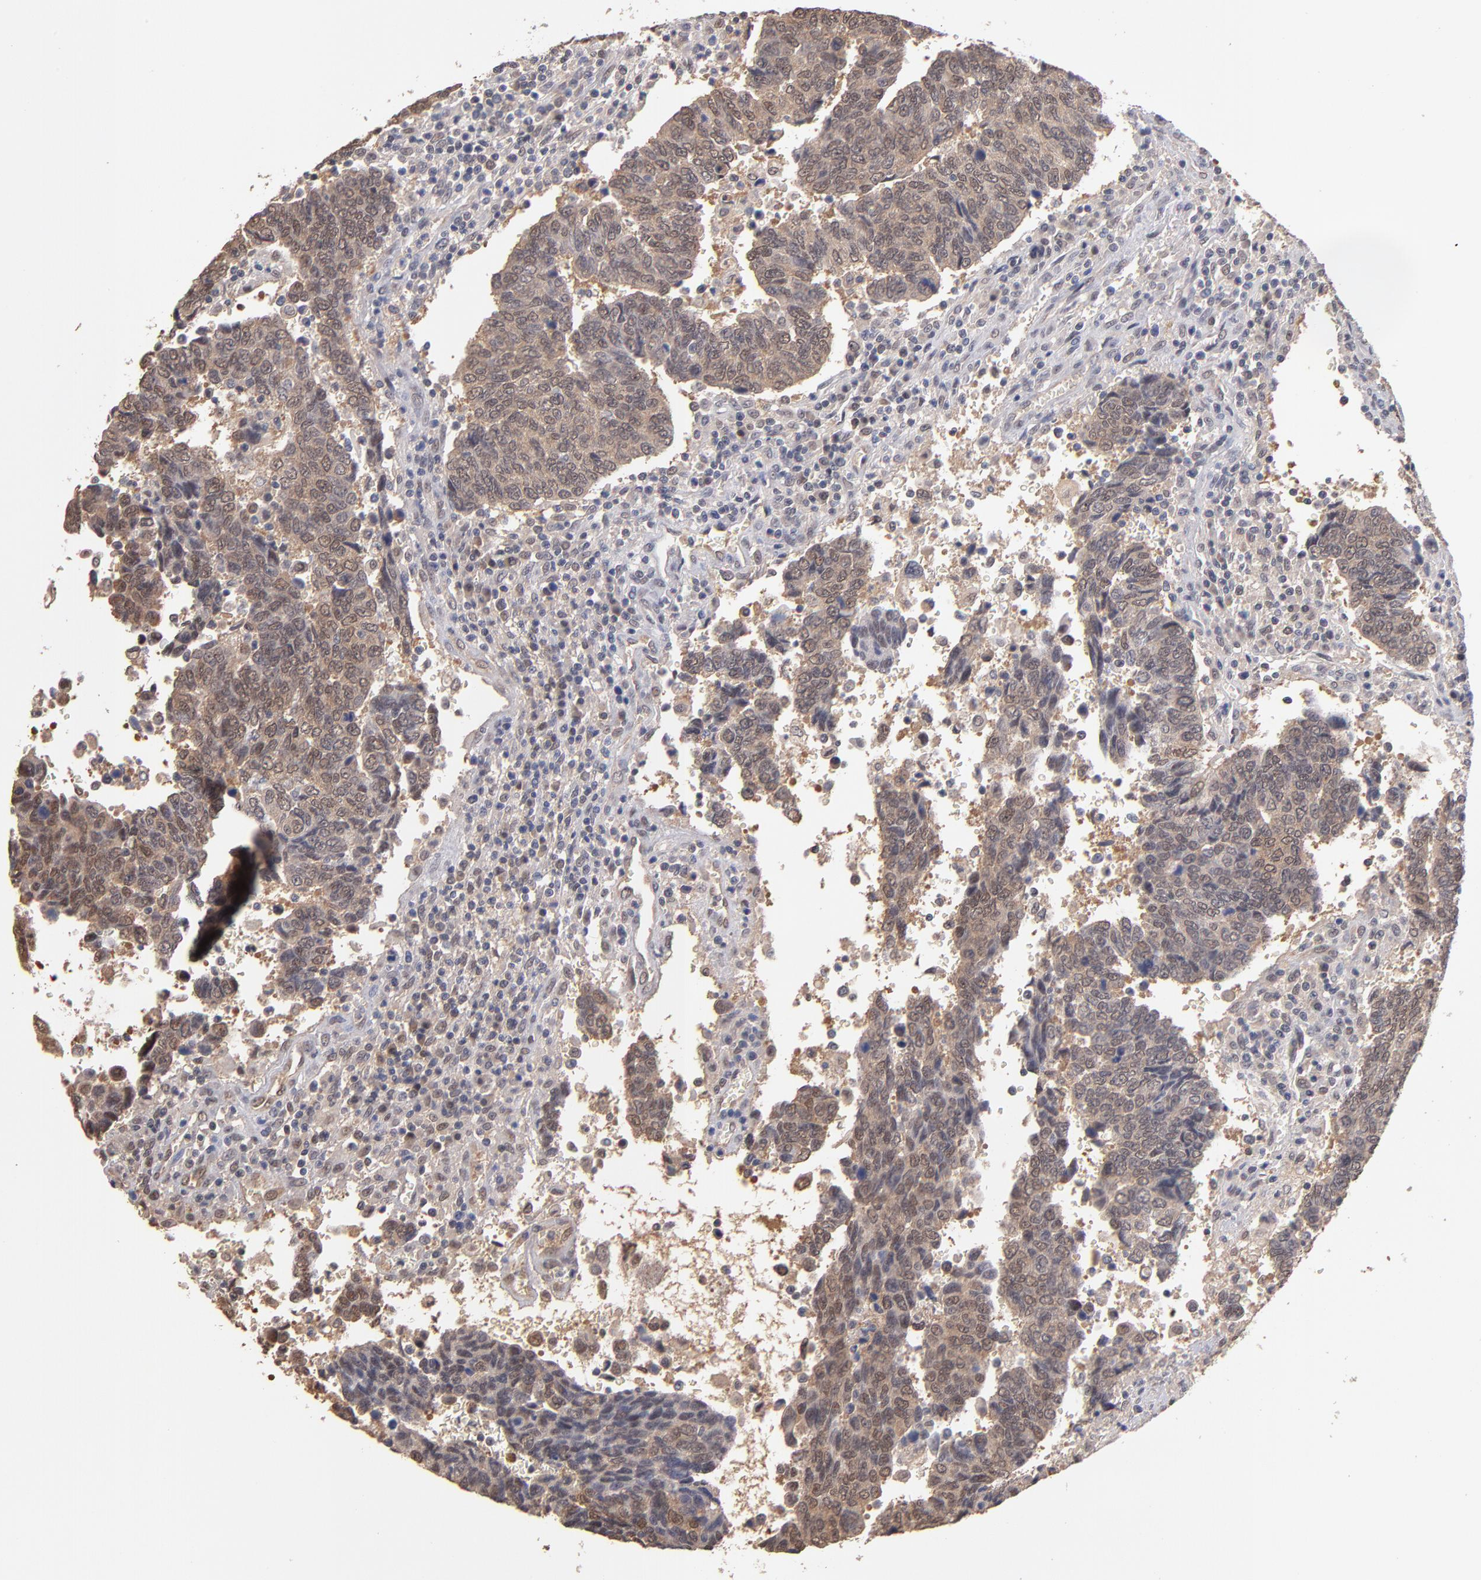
{"staining": {"intensity": "weak", "quantity": ">75%", "location": "cytoplasmic/membranous,nuclear"}, "tissue": "urothelial cancer", "cell_type": "Tumor cells", "image_type": "cancer", "snomed": [{"axis": "morphology", "description": "Urothelial carcinoma, High grade"}, {"axis": "topography", "description": "Urinary bladder"}], "caption": "Weak cytoplasmic/membranous and nuclear expression for a protein is seen in approximately >75% of tumor cells of urothelial cancer using IHC.", "gene": "PSMD10", "patient": {"sex": "male", "age": 86}}